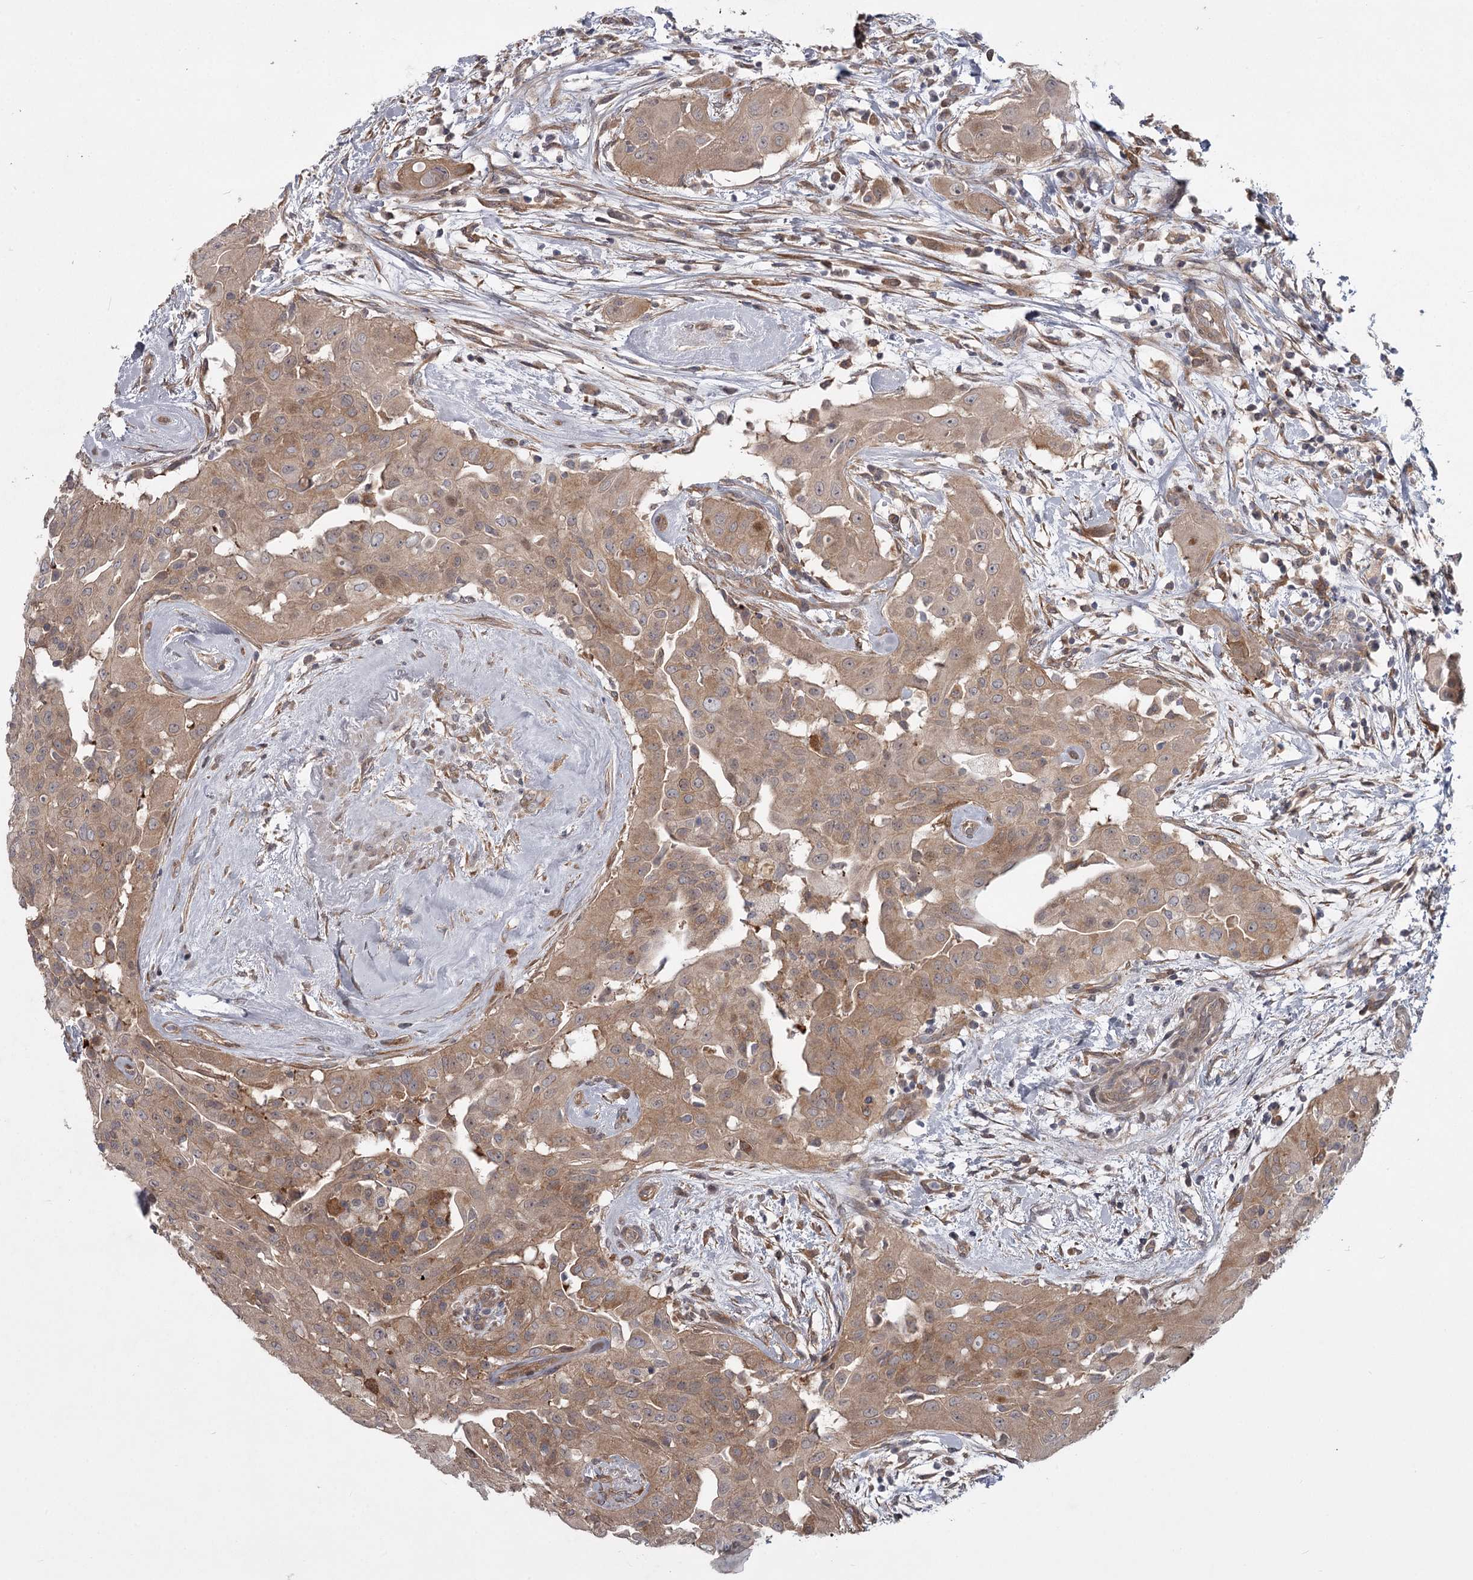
{"staining": {"intensity": "moderate", "quantity": "25%-75%", "location": "cytoplasmic/membranous"}, "tissue": "thyroid cancer", "cell_type": "Tumor cells", "image_type": "cancer", "snomed": [{"axis": "morphology", "description": "Papillary adenocarcinoma, NOS"}, {"axis": "topography", "description": "Thyroid gland"}], "caption": "Immunohistochemical staining of human thyroid cancer (papillary adenocarcinoma) demonstrates medium levels of moderate cytoplasmic/membranous protein expression in approximately 25%-75% of tumor cells.", "gene": "CCNG2", "patient": {"sex": "female", "age": 59}}